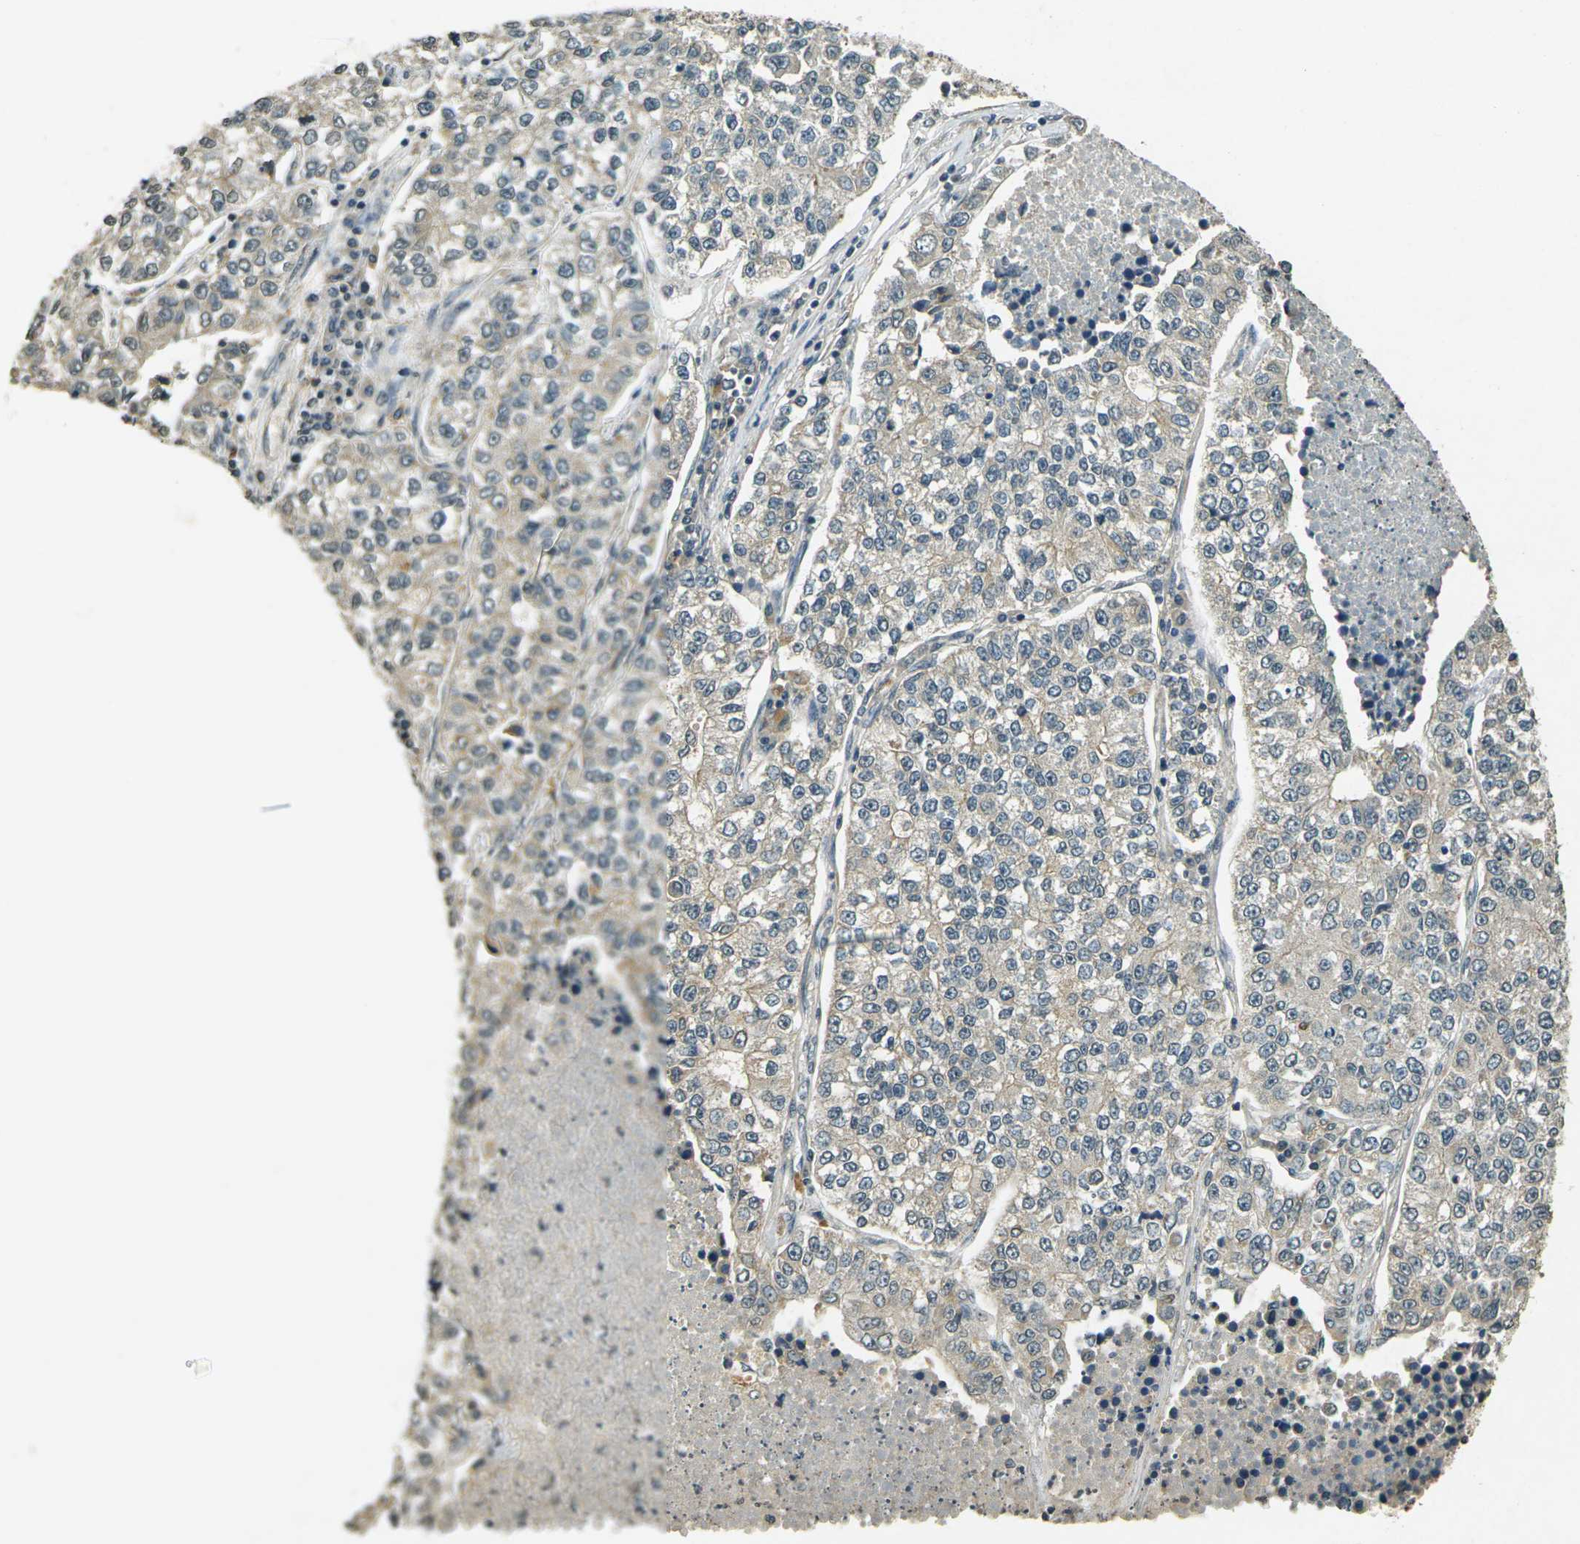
{"staining": {"intensity": "weak", "quantity": "<25%", "location": "cytoplasmic/membranous"}, "tissue": "lung cancer", "cell_type": "Tumor cells", "image_type": "cancer", "snomed": [{"axis": "morphology", "description": "Adenocarcinoma, NOS"}, {"axis": "topography", "description": "Lung"}], "caption": "Lung cancer (adenocarcinoma) was stained to show a protein in brown. There is no significant expression in tumor cells.", "gene": "PDE2A", "patient": {"sex": "male", "age": 49}}